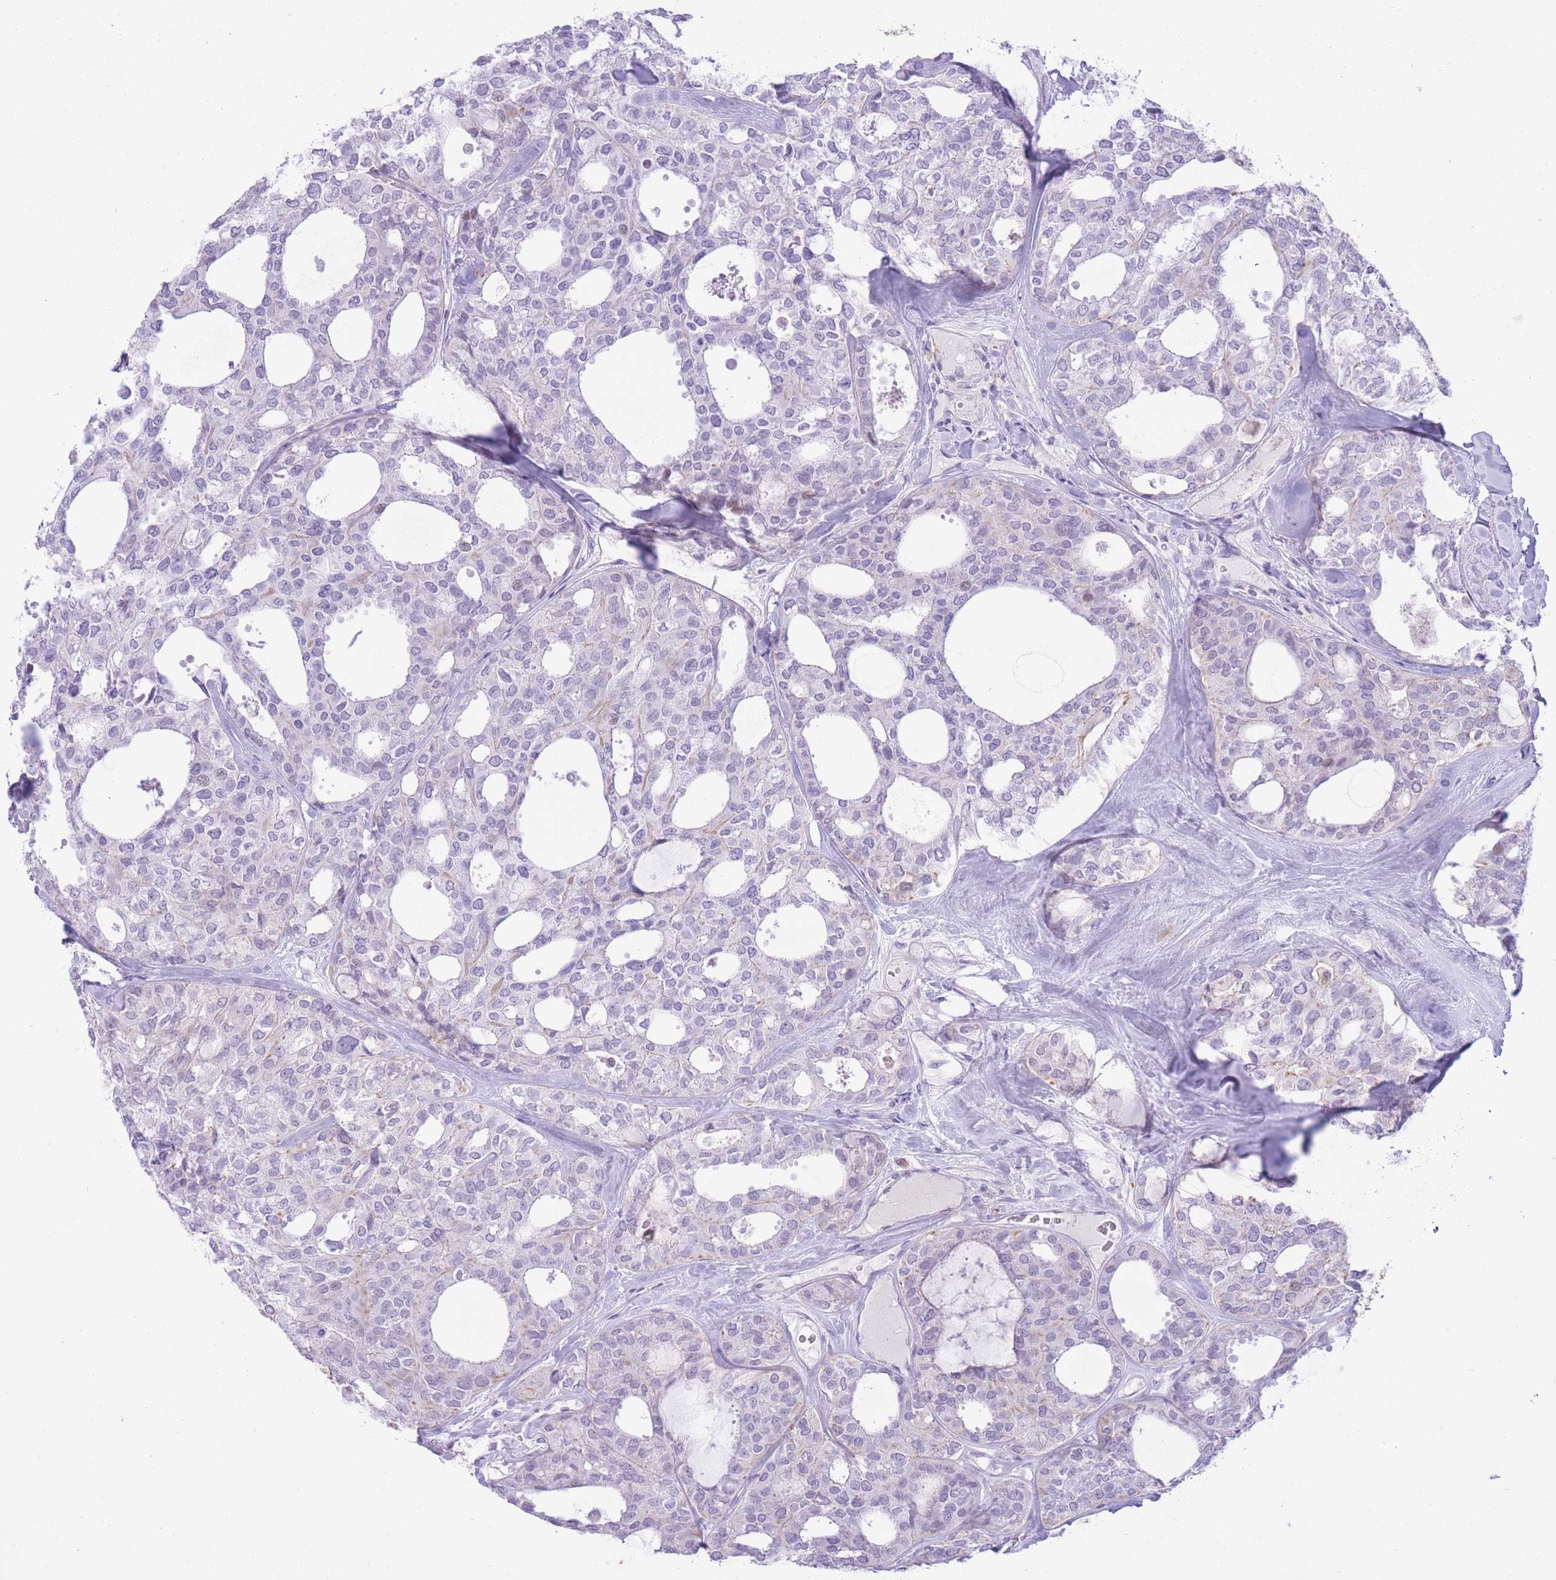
{"staining": {"intensity": "negative", "quantity": "none", "location": "none"}, "tissue": "thyroid cancer", "cell_type": "Tumor cells", "image_type": "cancer", "snomed": [{"axis": "morphology", "description": "Follicular adenoma carcinoma, NOS"}, {"axis": "topography", "description": "Thyroid gland"}], "caption": "Immunohistochemistry micrograph of follicular adenoma carcinoma (thyroid) stained for a protein (brown), which reveals no staining in tumor cells.", "gene": "MEIS3", "patient": {"sex": "male", "age": 75}}